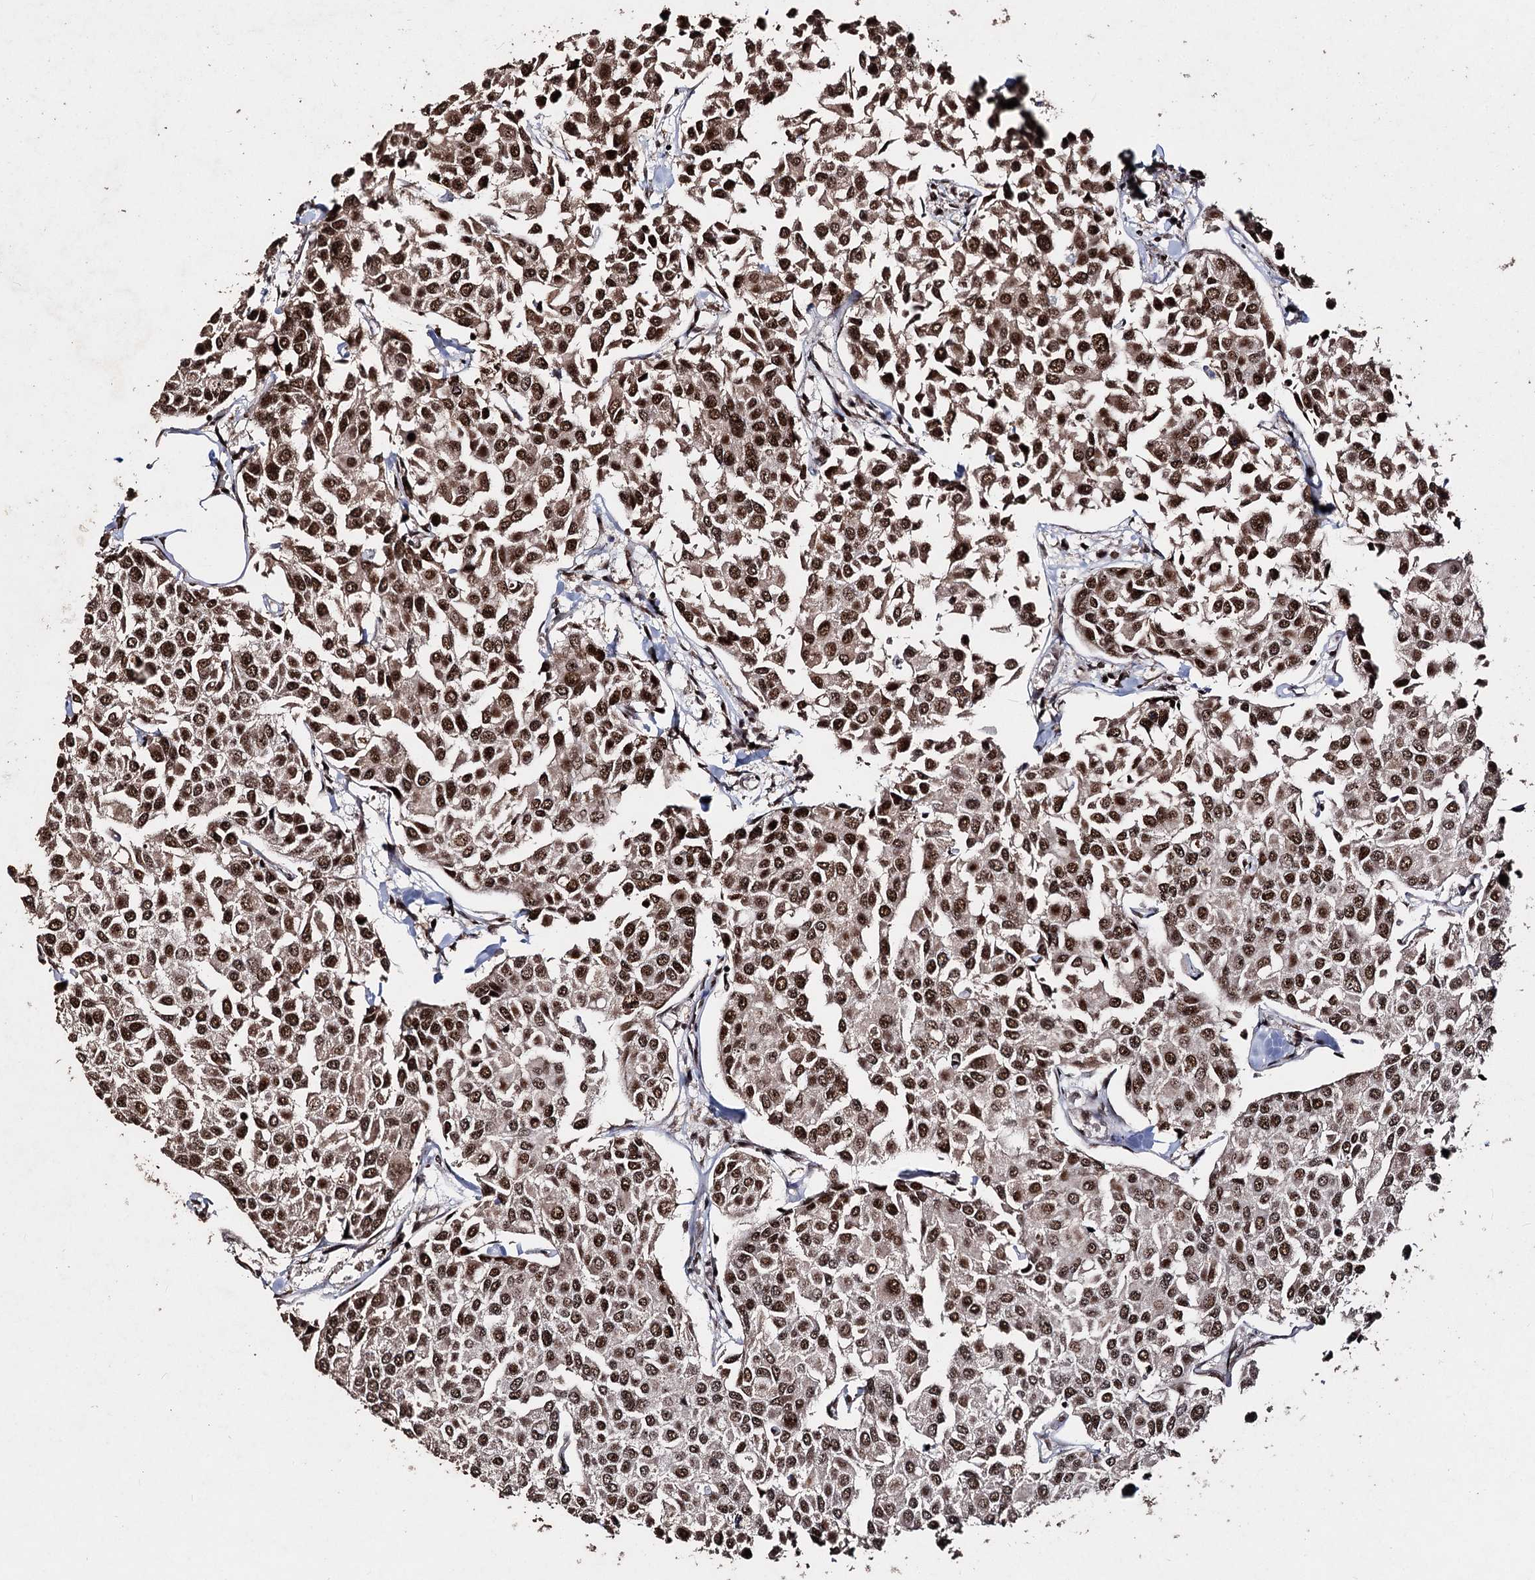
{"staining": {"intensity": "strong", "quantity": ">75%", "location": "cytoplasmic/membranous,nuclear"}, "tissue": "breast cancer", "cell_type": "Tumor cells", "image_type": "cancer", "snomed": [{"axis": "morphology", "description": "Duct carcinoma"}, {"axis": "topography", "description": "Breast"}], "caption": "DAB immunohistochemical staining of intraductal carcinoma (breast) reveals strong cytoplasmic/membranous and nuclear protein staining in about >75% of tumor cells. (DAB IHC, brown staining for protein, blue staining for nuclei).", "gene": "U2SURP", "patient": {"sex": "female", "age": 55}}